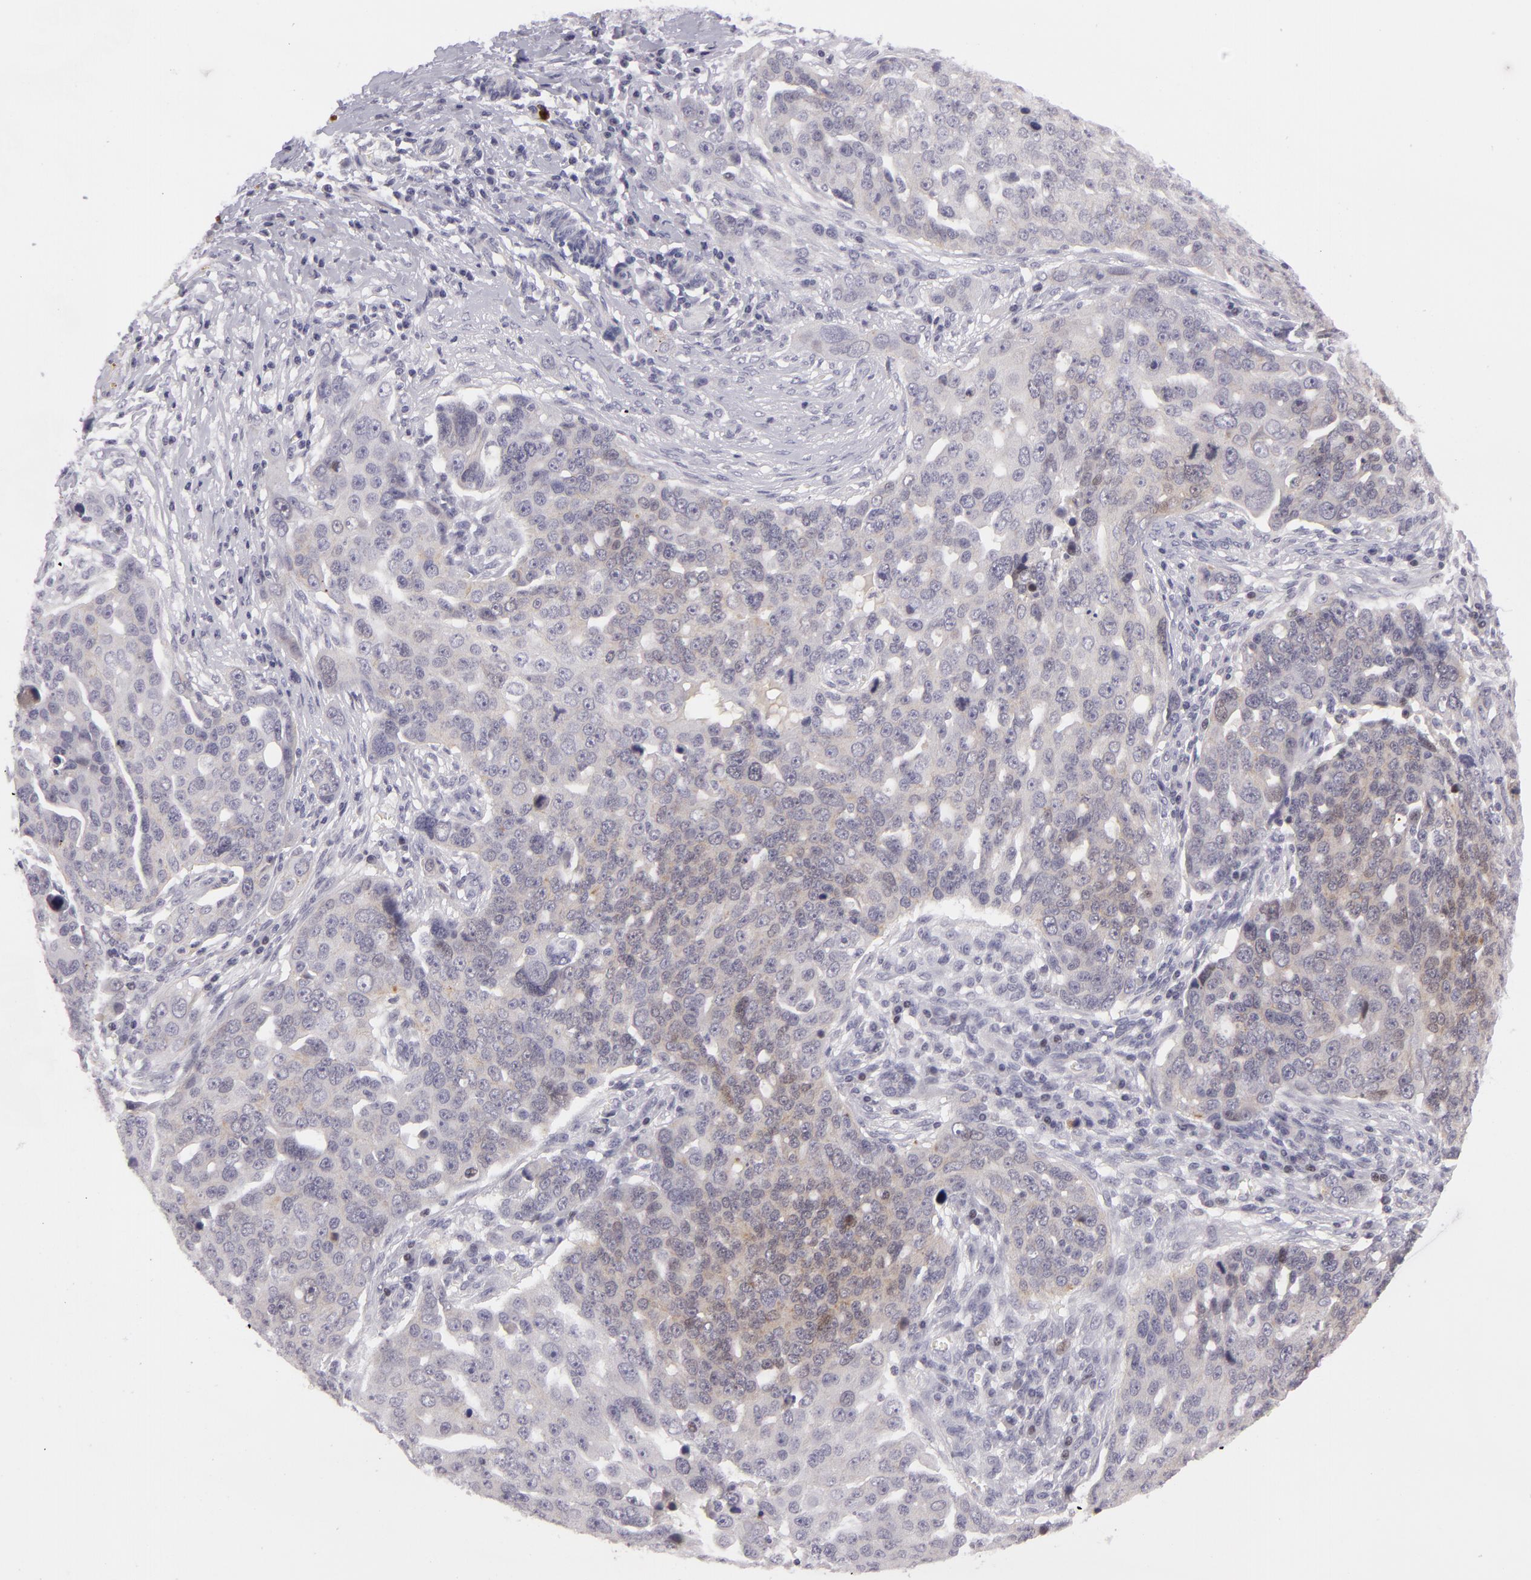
{"staining": {"intensity": "weak", "quantity": ">75%", "location": "cytoplasmic/membranous"}, "tissue": "ovarian cancer", "cell_type": "Tumor cells", "image_type": "cancer", "snomed": [{"axis": "morphology", "description": "Carcinoma, endometroid"}, {"axis": "topography", "description": "Ovary"}], "caption": "This is an image of immunohistochemistry staining of ovarian cancer (endometroid carcinoma), which shows weak staining in the cytoplasmic/membranous of tumor cells.", "gene": "CTNNB1", "patient": {"sex": "female", "age": 75}}